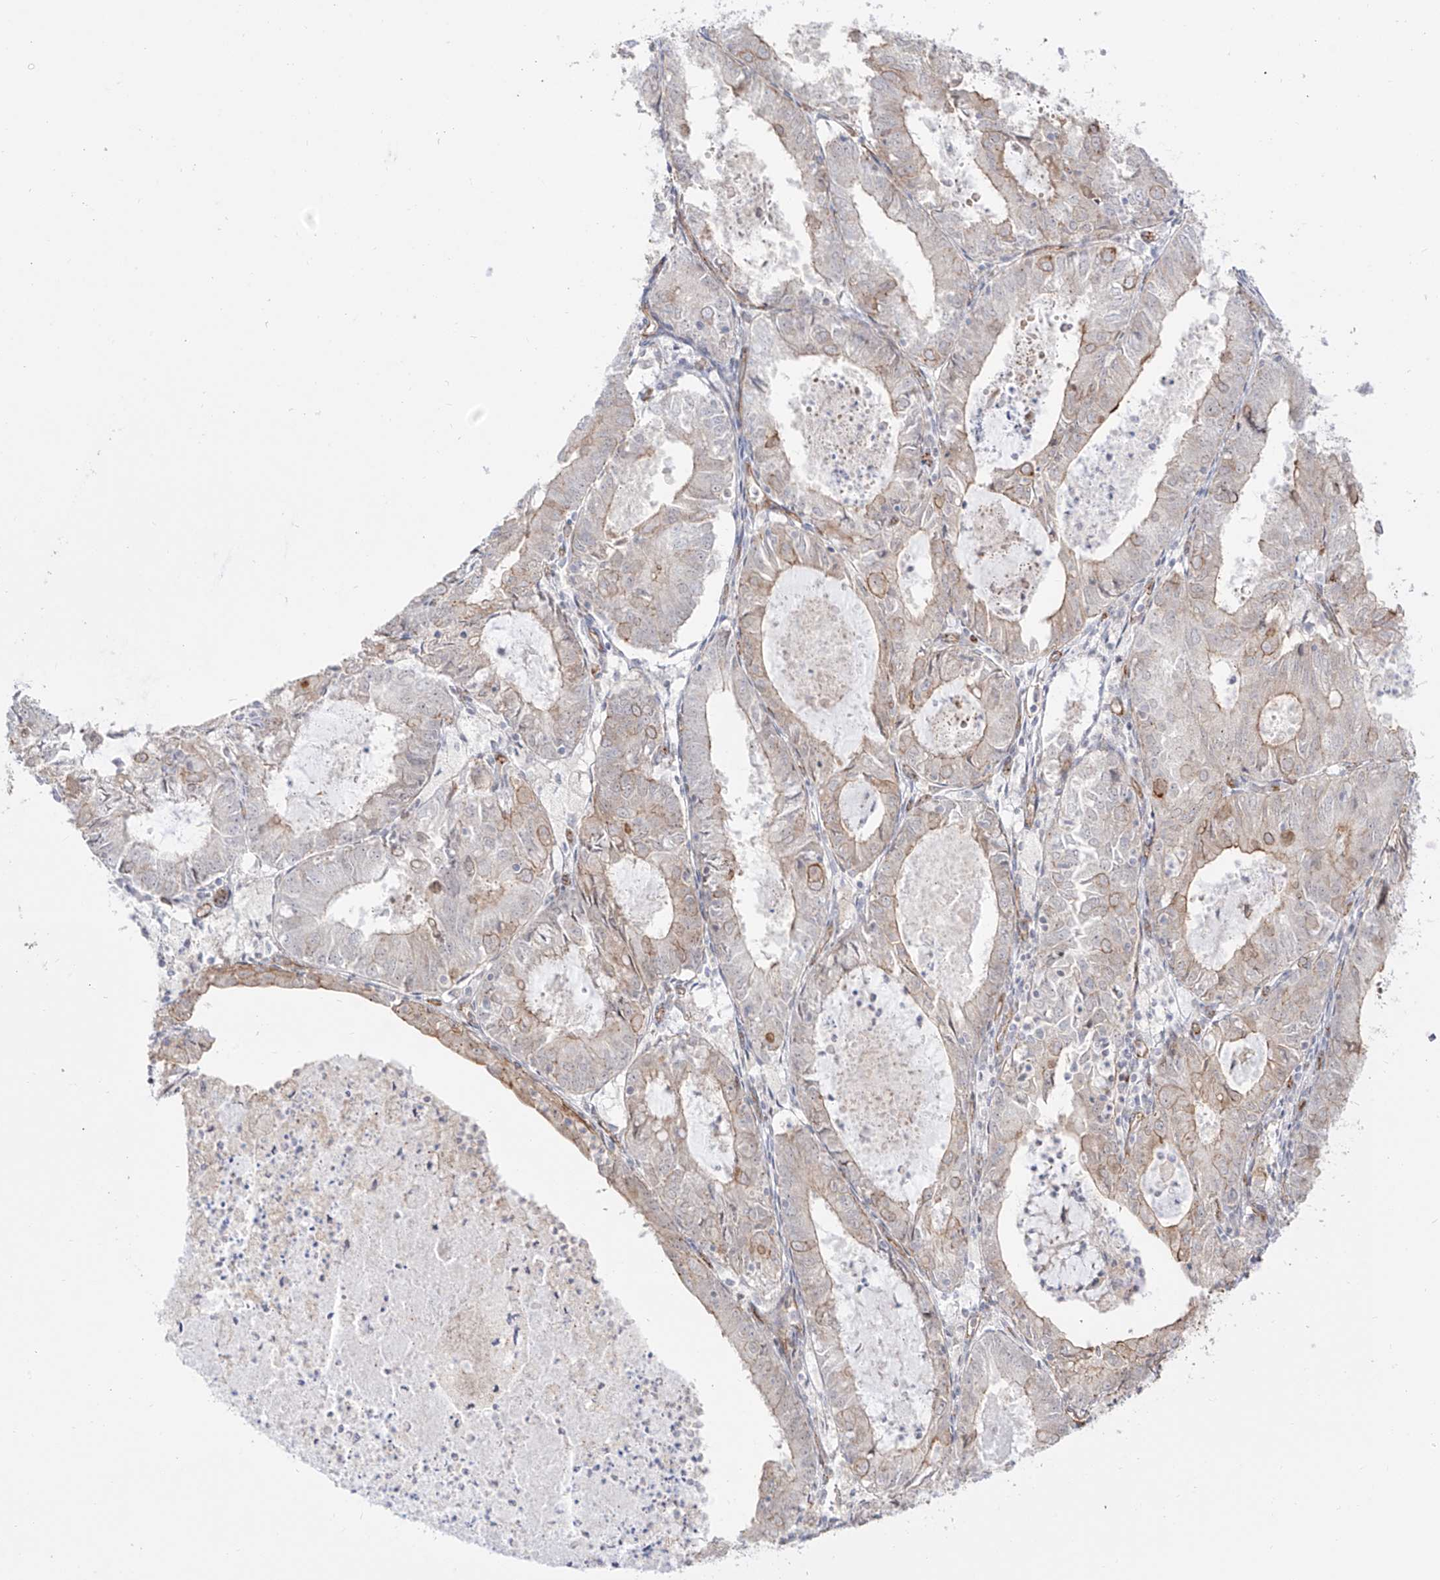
{"staining": {"intensity": "moderate", "quantity": "<25%", "location": "cytoplasmic/membranous"}, "tissue": "endometrial cancer", "cell_type": "Tumor cells", "image_type": "cancer", "snomed": [{"axis": "morphology", "description": "Adenocarcinoma, NOS"}, {"axis": "topography", "description": "Endometrium"}], "caption": "Adenocarcinoma (endometrial) tissue exhibits moderate cytoplasmic/membranous expression in about <25% of tumor cells", "gene": "ZNF180", "patient": {"sex": "female", "age": 57}}